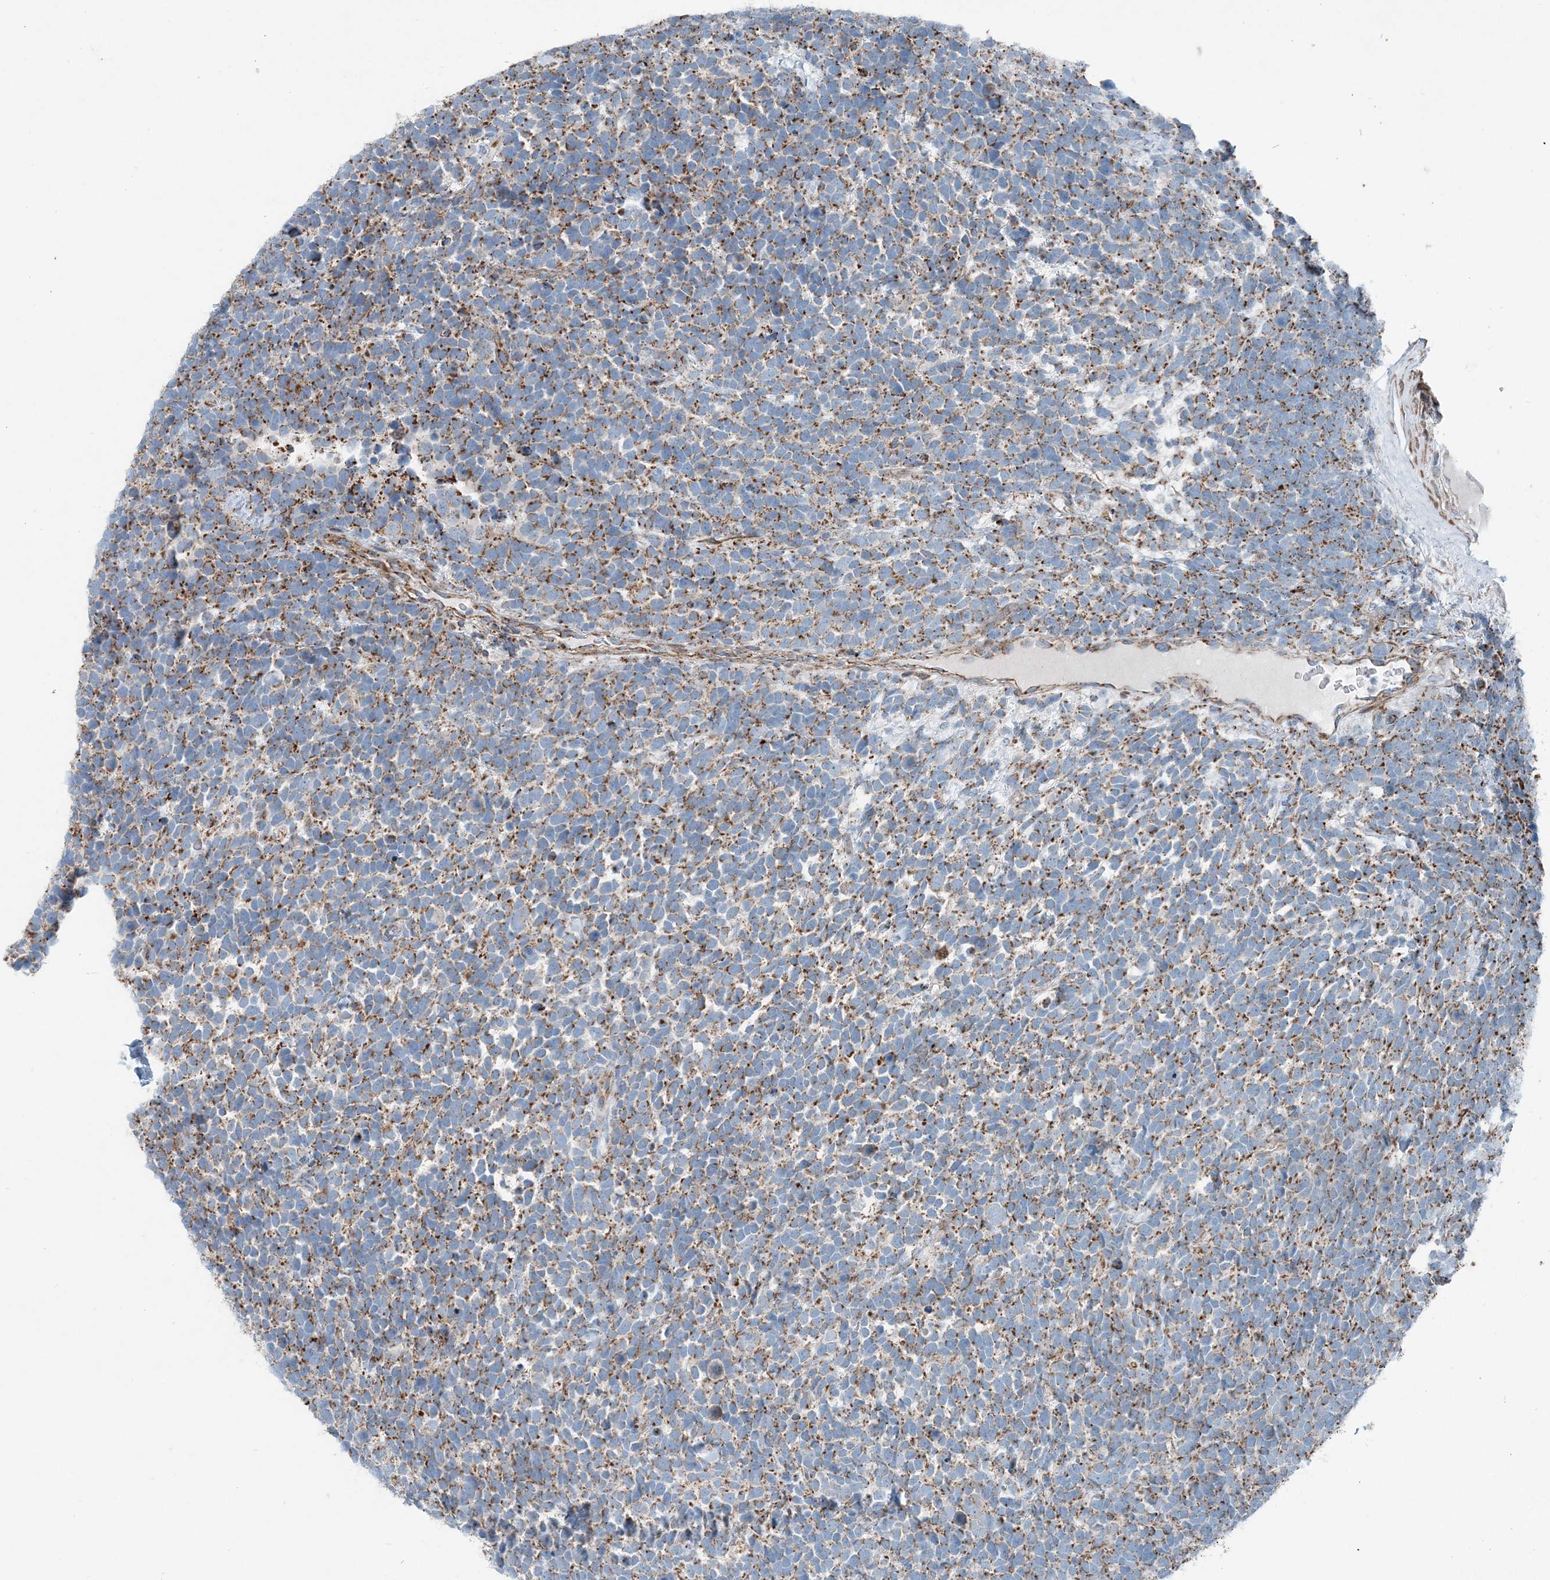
{"staining": {"intensity": "moderate", "quantity": ">75%", "location": "cytoplasmic/membranous"}, "tissue": "urothelial cancer", "cell_type": "Tumor cells", "image_type": "cancer", "snomed": [{"axis": "morphology", "description": "Urothelial carcinoma, High grade"}, {"axis": "topography", "description": "Urinary bladder"}], "caption": "A brown stain shows moderate cytoplasmic/membranous staining of a protein in human urothelial cancer tumor cells. Immunohistochemistry (ihc) stains the protein of interest in brown and the nuclei are stained blue.", "gene": "INTU", "patient": {"sex": "female", "age": 82}}